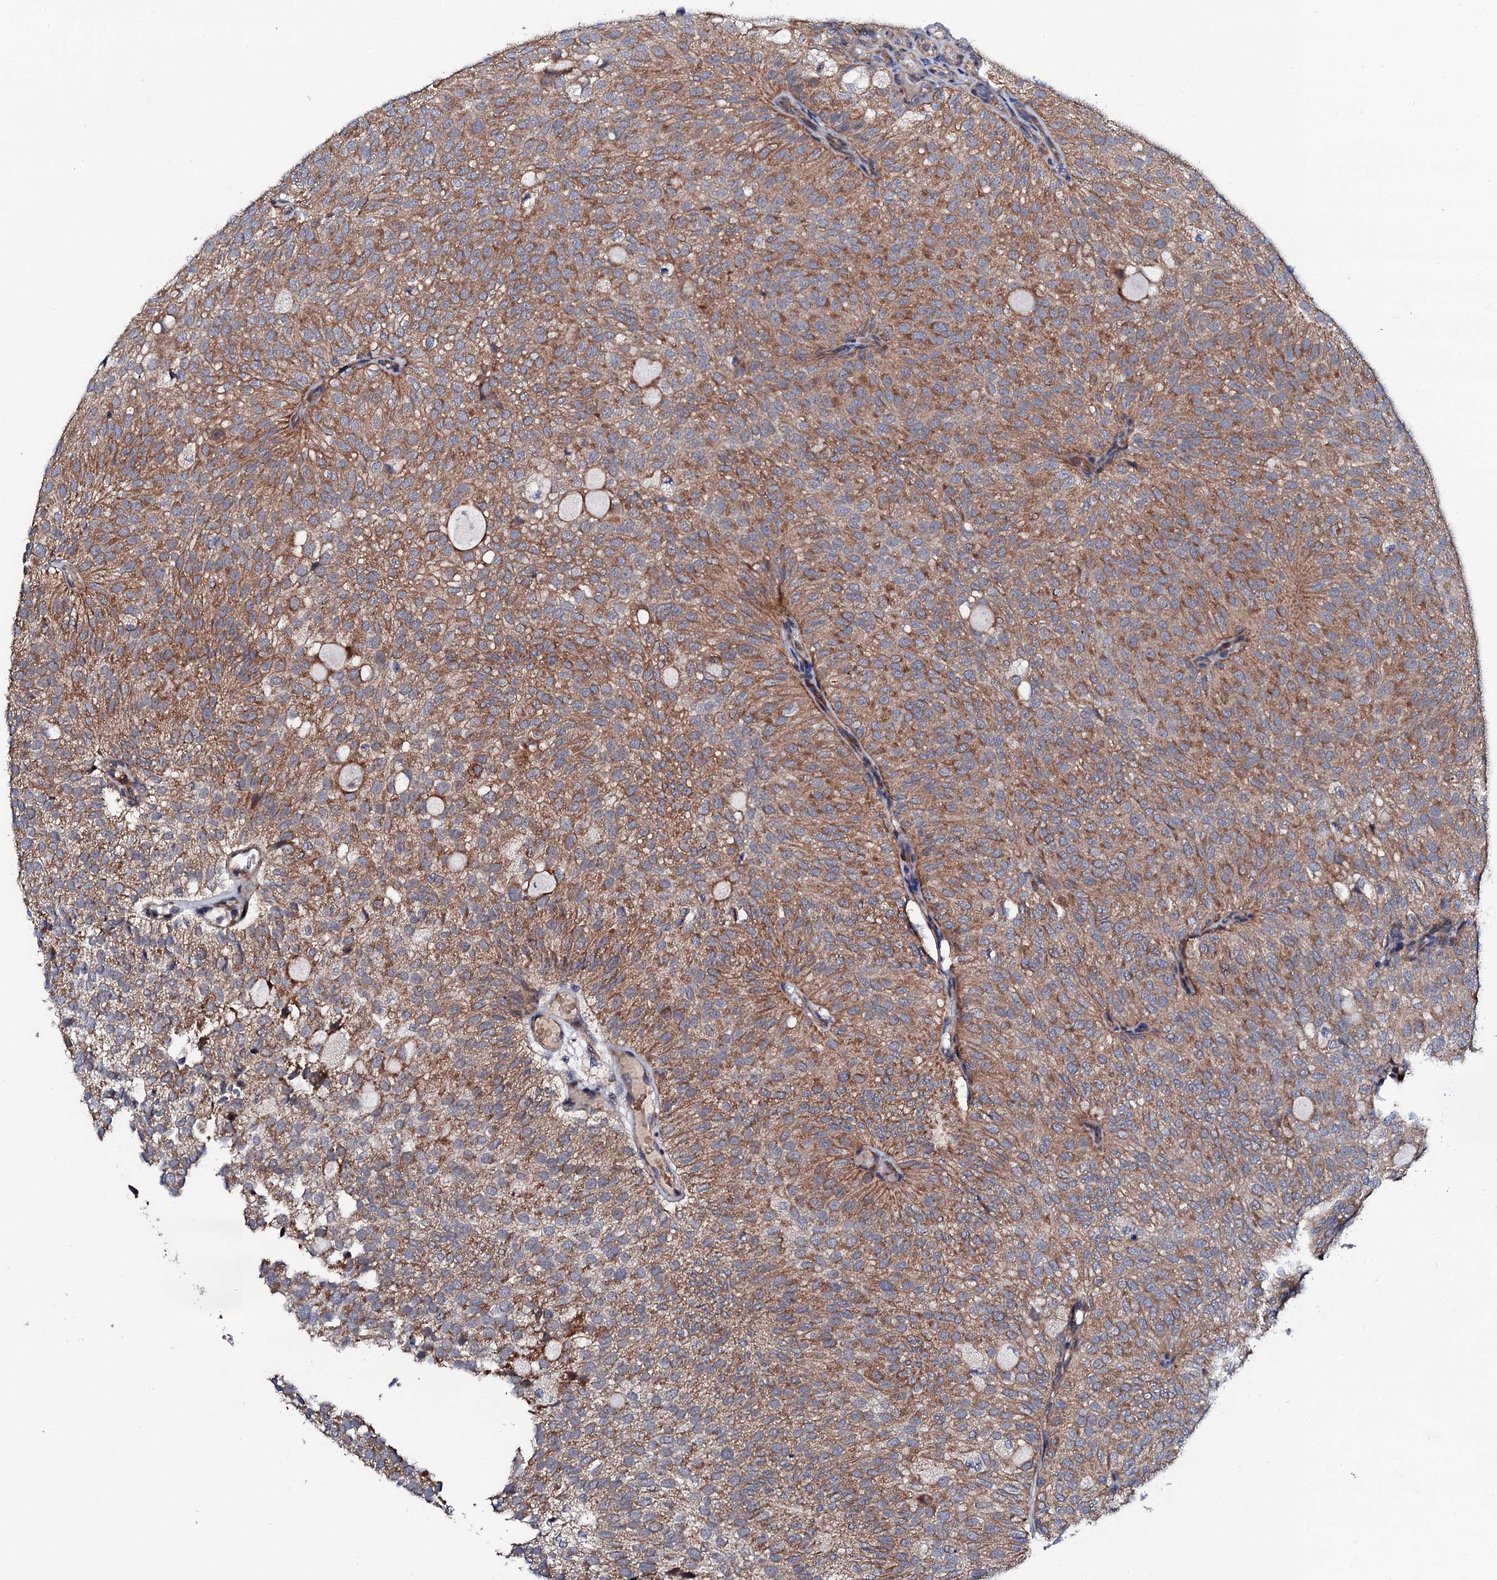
{"staining": {"intensity": "moderate", "quantity": ">75%", "location": "cytoplasmic/membranous"}, "tissue": "urothelial cancer", "cell_type": "Tumor cells", "image_type": "cancer", "snomed": [{"axis": "morphology", "description": "Urothelial carcinoma, Low grade"}, {"axis": "topography", "description": "Urinary bladder"}], "caption": "Tumor cells exhibit medium levels of moderate cytoplasmic/membranous staining in approximately >75% of cells in urothelial cancer. The staining is performed using DAB (3,3'-diaminobenzidine) brown chromogen to label protein expression. The nuclei are counter-stained blue using hematoxylin.", "gene": "COG4", "patient": {"sex": "male", "age": 78}}